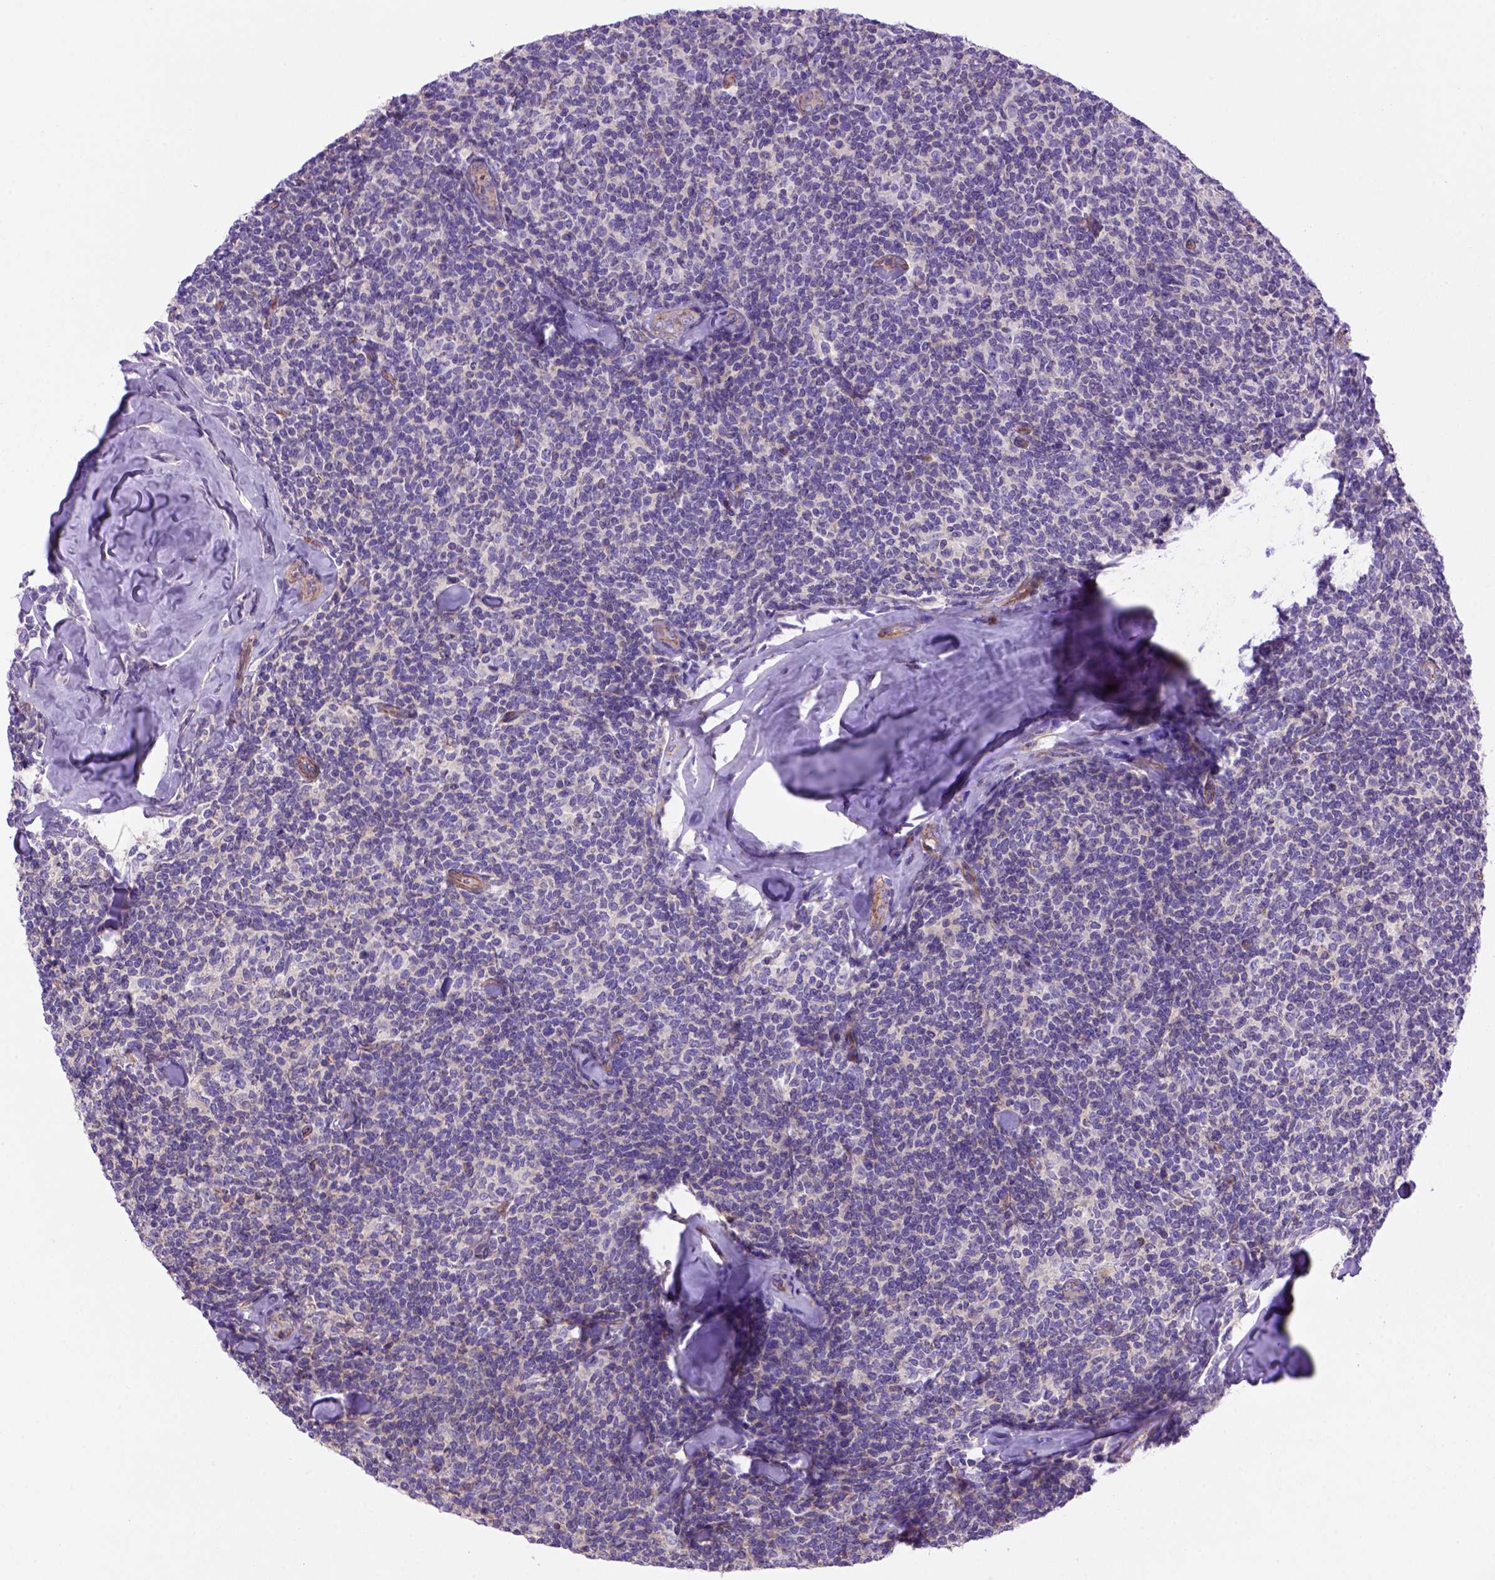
{"staining": {"intensity": "negative", "quantity": "none", "location": "none"}, "tissue": "lymphoma", "cell_type": "Tumor cells", "image_type": "cancer", "snomed": [{"axis": "morphology", "description": "Malignant lymphoma, non-Hodgkin's type, Low grade"}, {"axis": "topography", "description": "Lymph node"}], "caption": "High power microscopy photomicrograph of an IHC histopathology image of low-grade malignant lymphoma, non-Hodgkin's type, revealing no significant positivity in tumor cells.", "gene": "PEX12", "patient": {"sex": "female", "age": 56}}